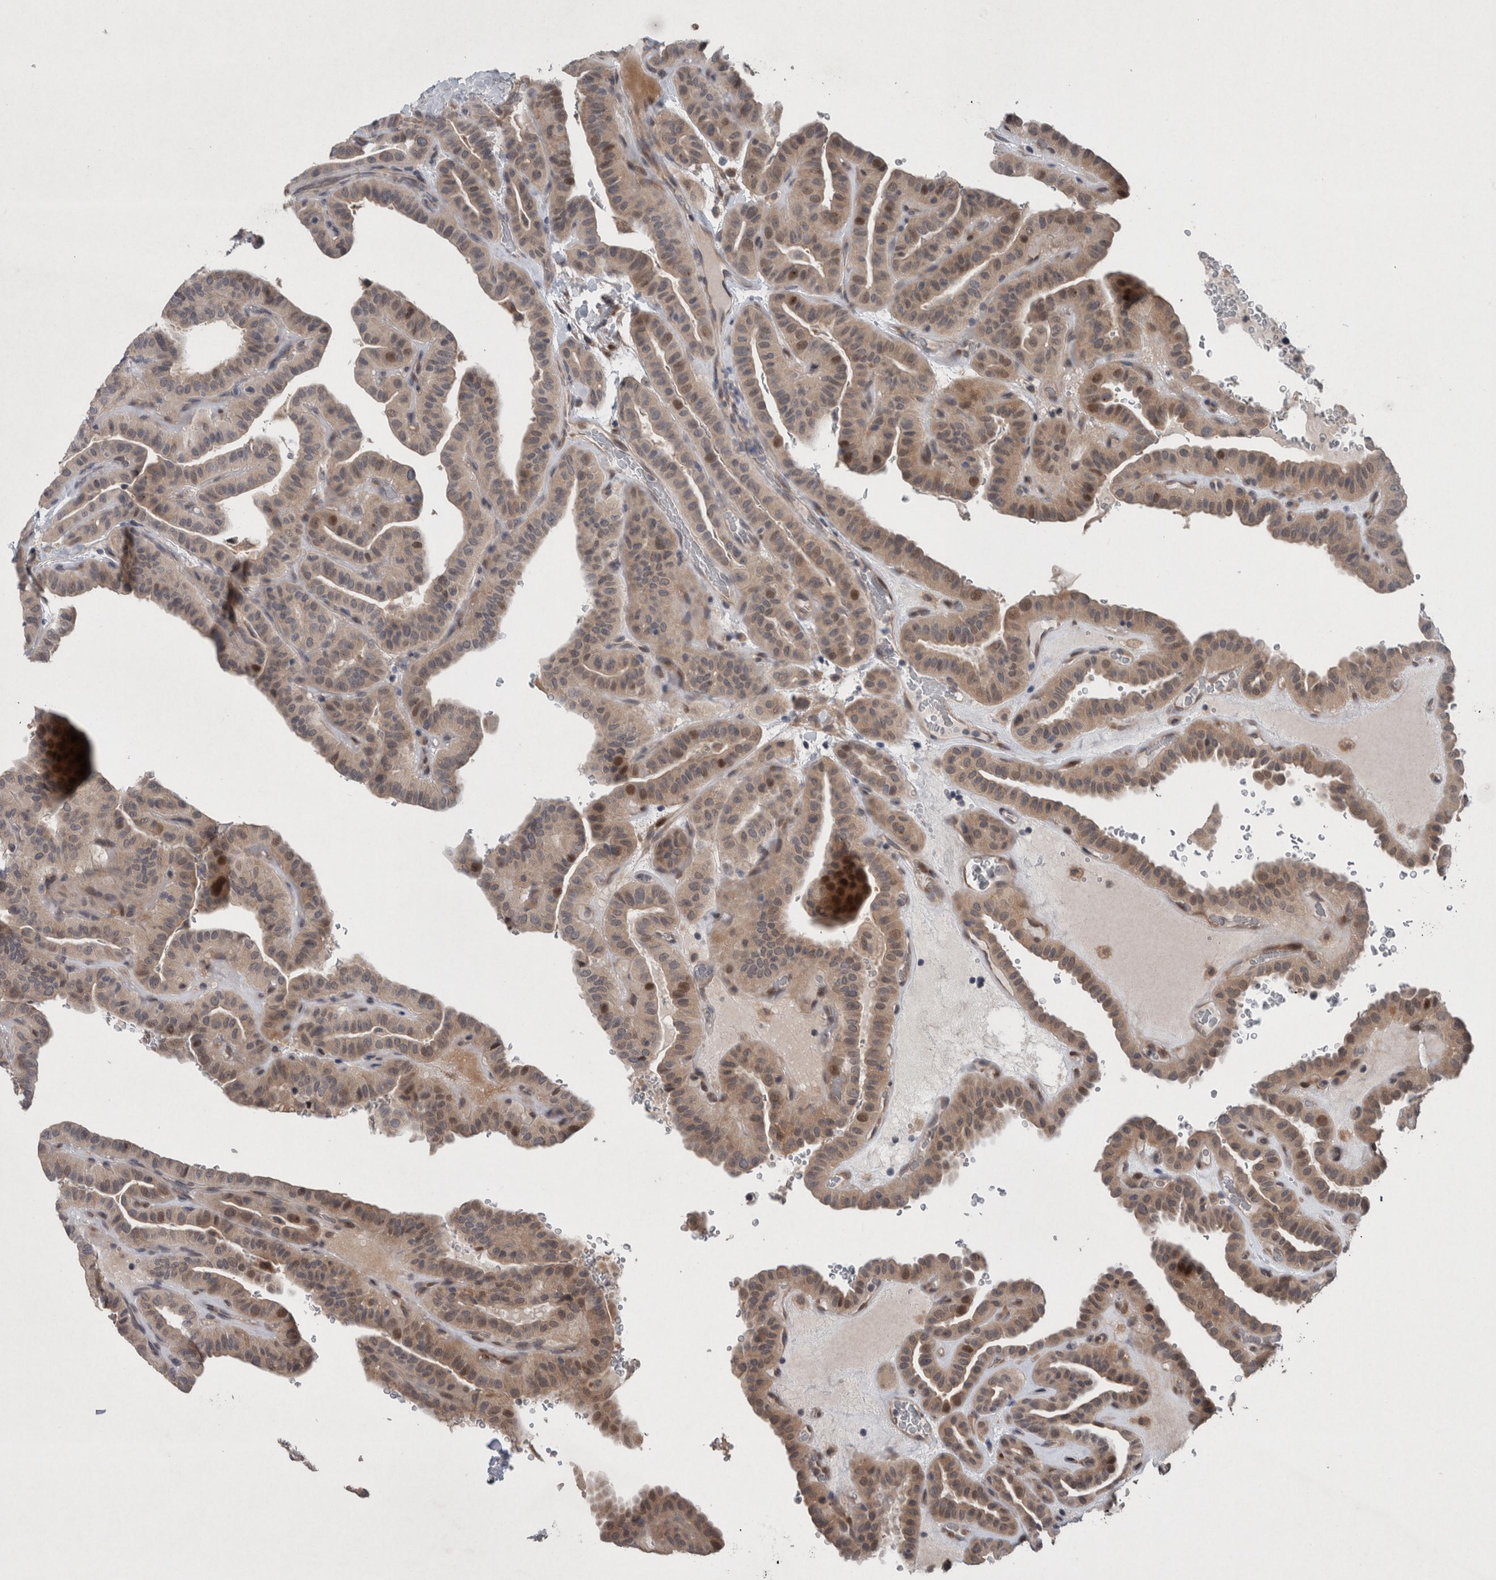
{"staining": {"intensity": "weak", "quantity": "25%-75%", "location": "cytoplasmic/membranous,nuclear"}, "tissue": "thyroid cancer", "cell_type": "Tumor cells", "image_type": "cancer", "snomed": [{"axis": "morphology", "description": "Papillary adenocarcinoma, NOS"}, {"axis": "topography", "description": "Thyroid gland"}], "caption": "Immunohistochemical staining of human thyroid papillary adenocarcinoma exhibits weak cytoplasmic/membranous and nuclear protein positivity in about 25%-75% of tumor cells.", "gene": "GIMAP6", "patient": {"sex": "male", "age": 77}}